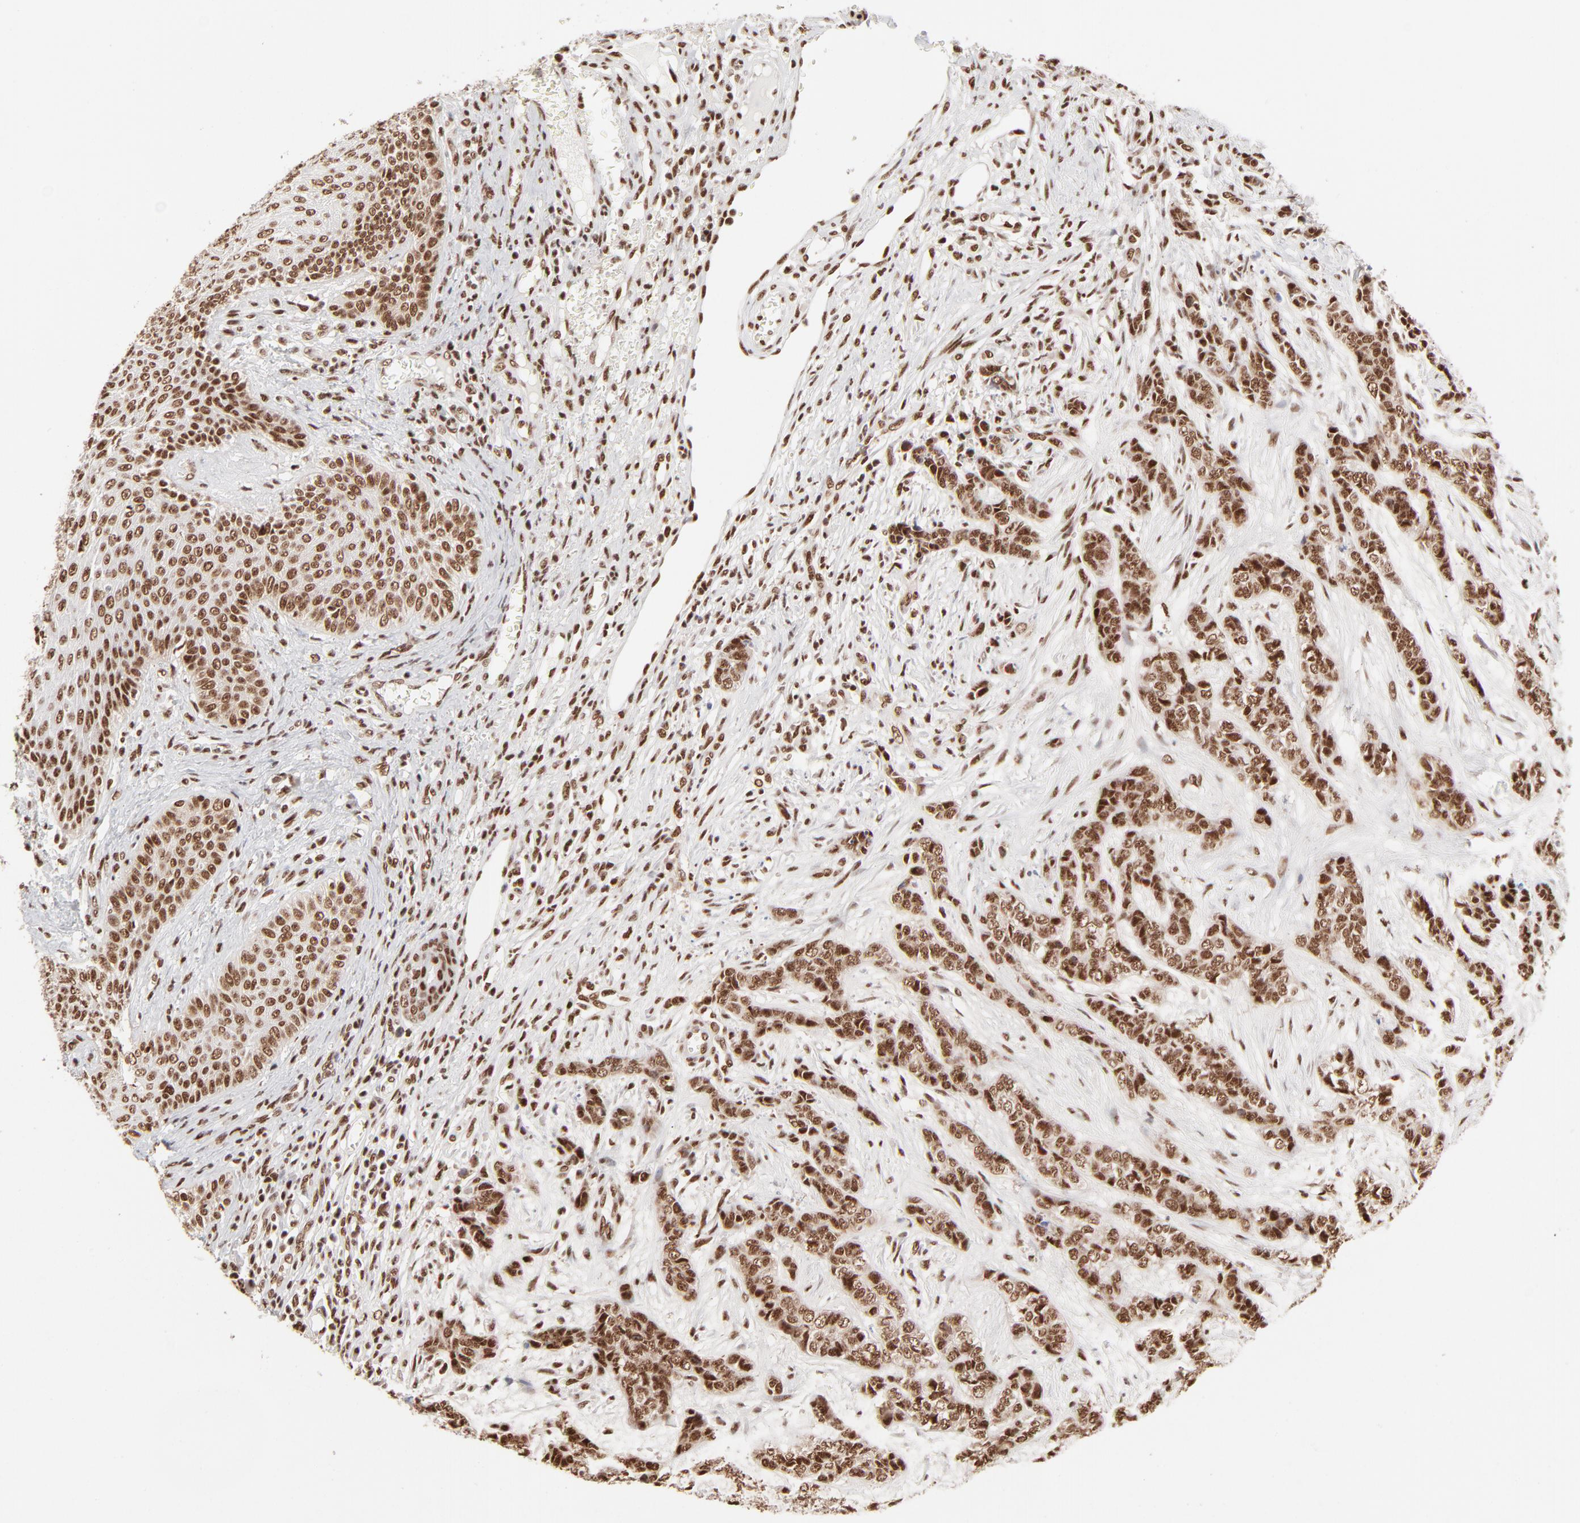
{"staining": {"intensity": "strong", "quantity": ">75%", "location": "nuclear"}, "tissue": "skin cancer", "cell_type": "Tumor cells", "image_type": "cancer", "snomed": [{"axis": "morphology", "description": "Basal cell carcinoma"}, {"axis": "topography", "description": "Skin"}], "caption": "Tumor cells show high levels of strong nuclear staining in approximately >75% of cells in skin basal cell carcinoma. Immunohistochemistry (ihc) stains the protein of interest in brown and the nuclei are stained blue.", "gene": "TARDBP", "patient": {"sex": "female", "age": 64}}